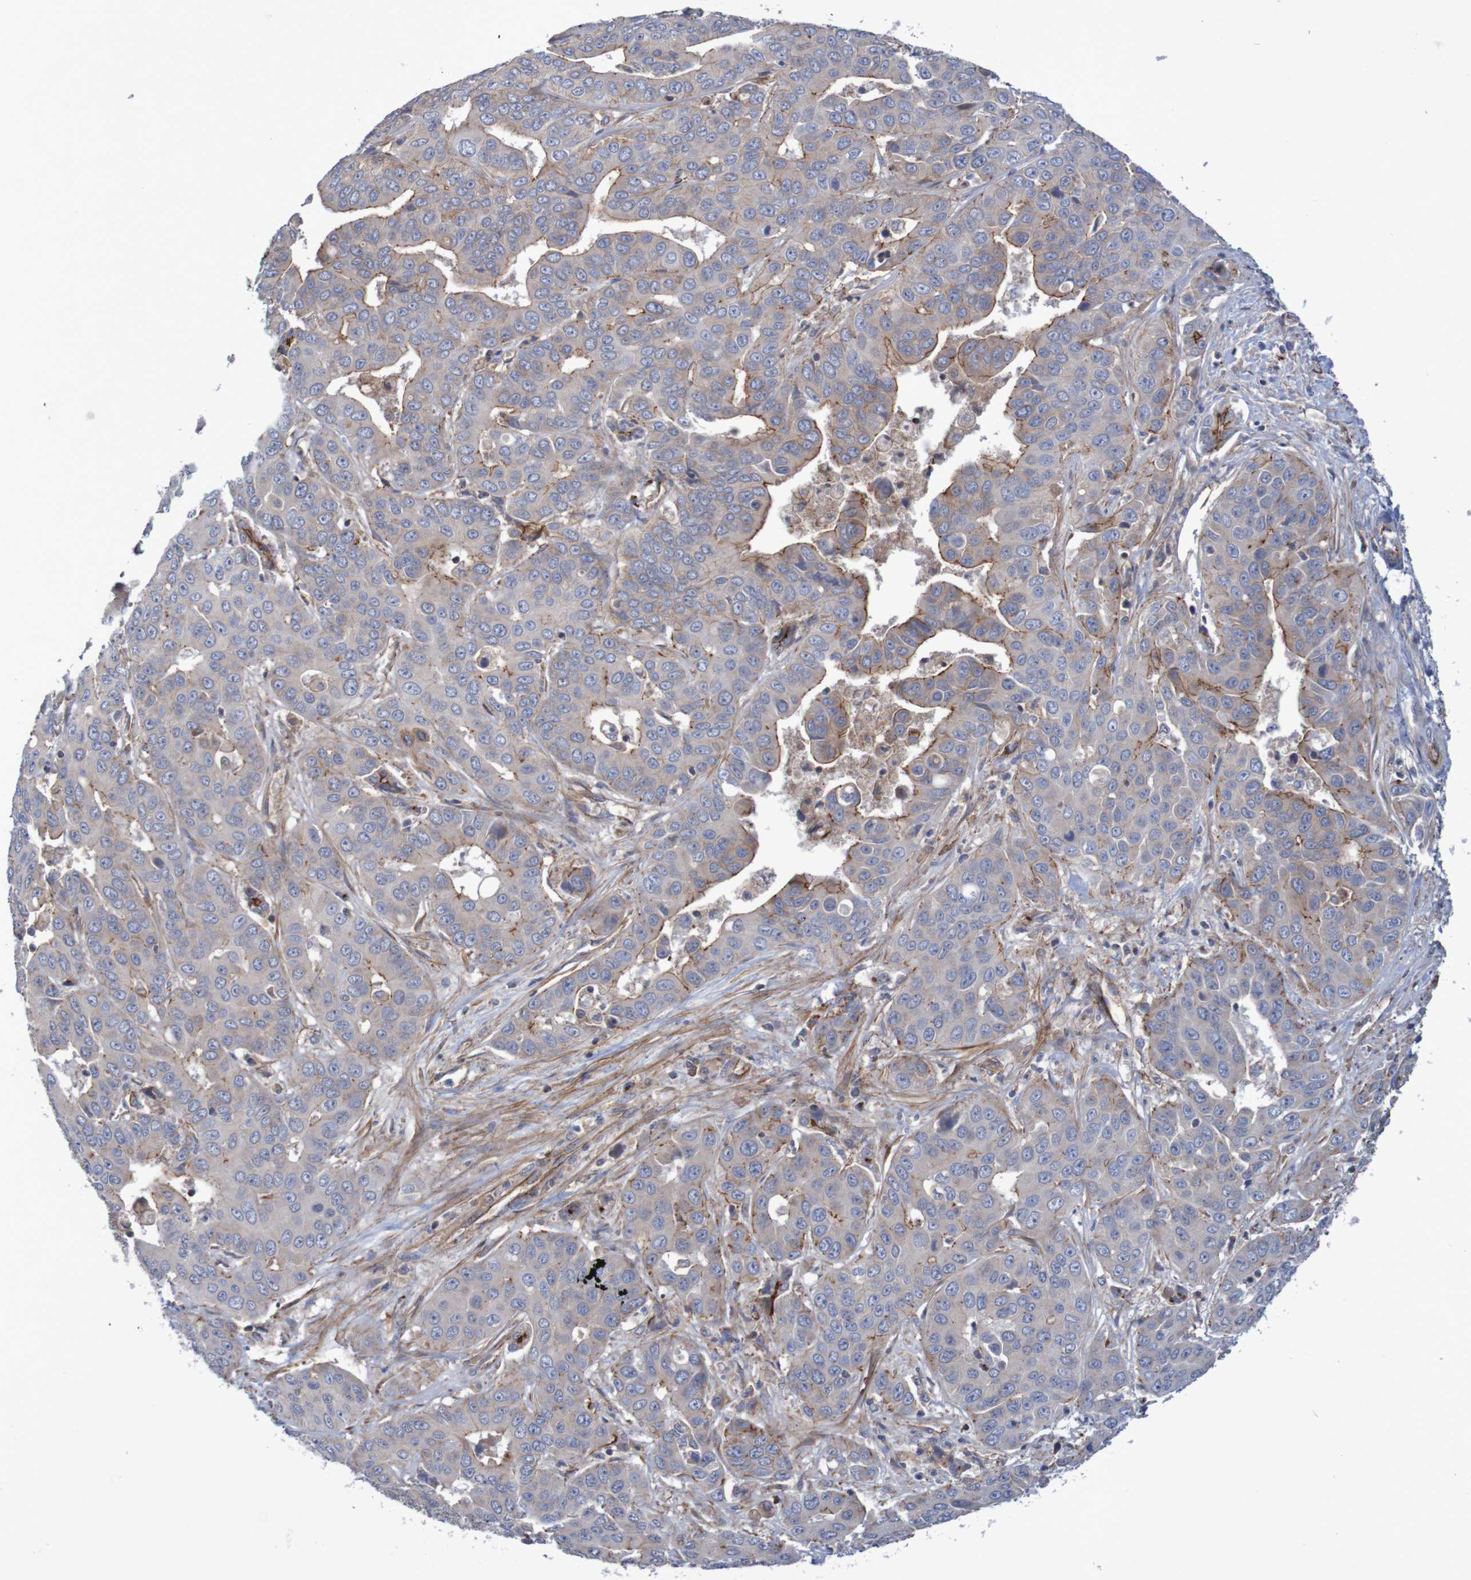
{"staining": {"intensity": "moderate", "quantity": "25%-75%", "location": "cytoplasmic/membranous"}, "tissue": "liver cancer", "cell_type": "Tumor cells", "image_type": "cancer", "snomed": [{"axis": "morphology", "description": "Cholangiocarcinoma"}, {"axis": "topography", "description": "Liver"}], "caption": "This is an image of immunohistochemistry (IHC) staining of cholangiocarcinoma (liver), which shows moderate expression in the cytoplasmic/membranous of tumor cells.", "gene": "NECTIN2", "patient": {"sex": "female", "age": 52}}